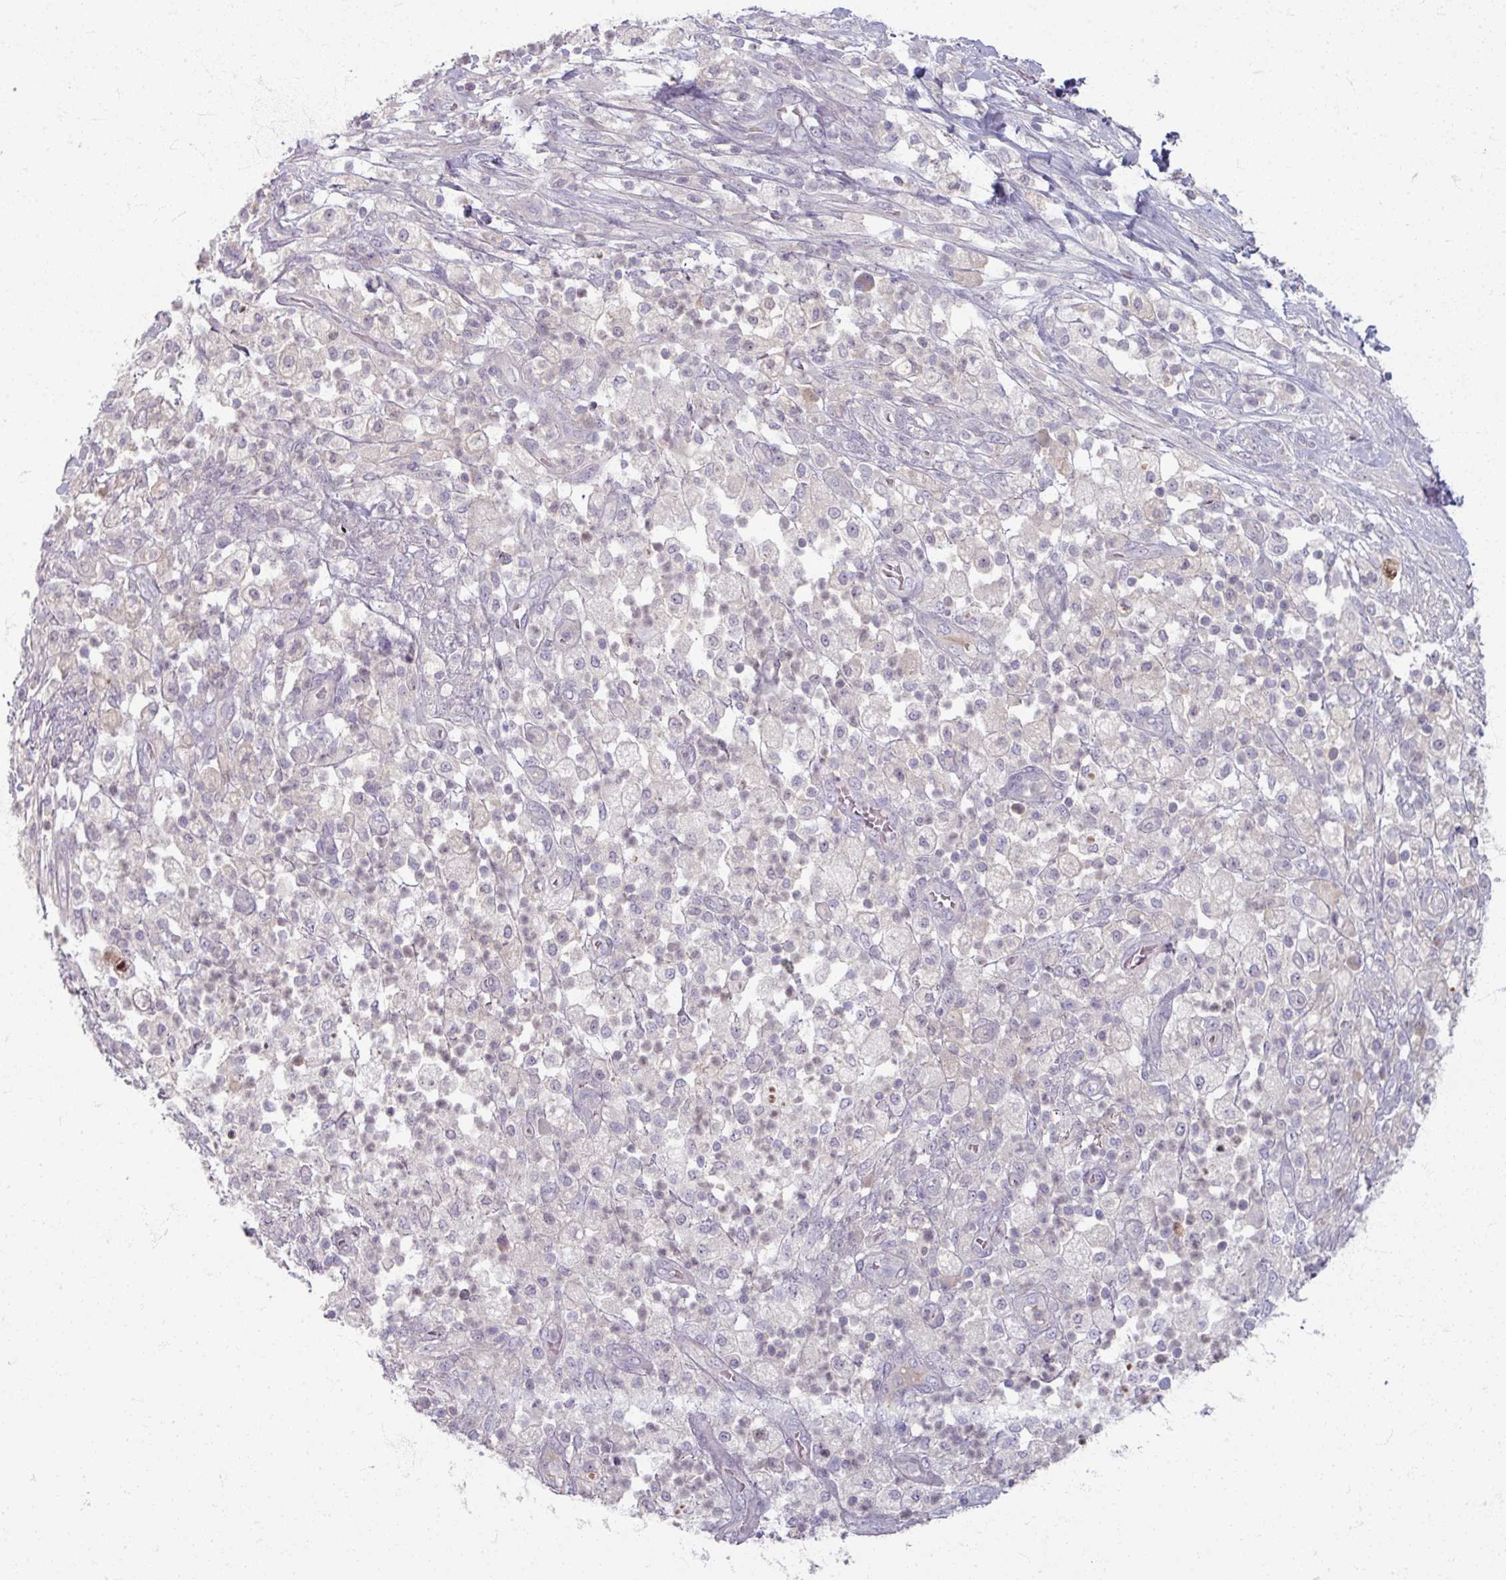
{"staining": {"intensity": "weak", "quantity": "<25%", "location": "cytoplasmic/membranous"}, "tissue": "pancreatic cancer", "cell_type": "Tumor cells", "image_type": "cancer", "snomed": [{"axis": "morphology", "description": "Adenocarcinoma, NOS"}, {"axis": "topography", "description": "Pancreas"}], "caption": "Adenocarcinoma (pancreatic) was stained to show a protein in brown. There is no significant expression in tumor cells.", "gene": "TTLL7", "patient": {"sex": "female", "age": 72}}